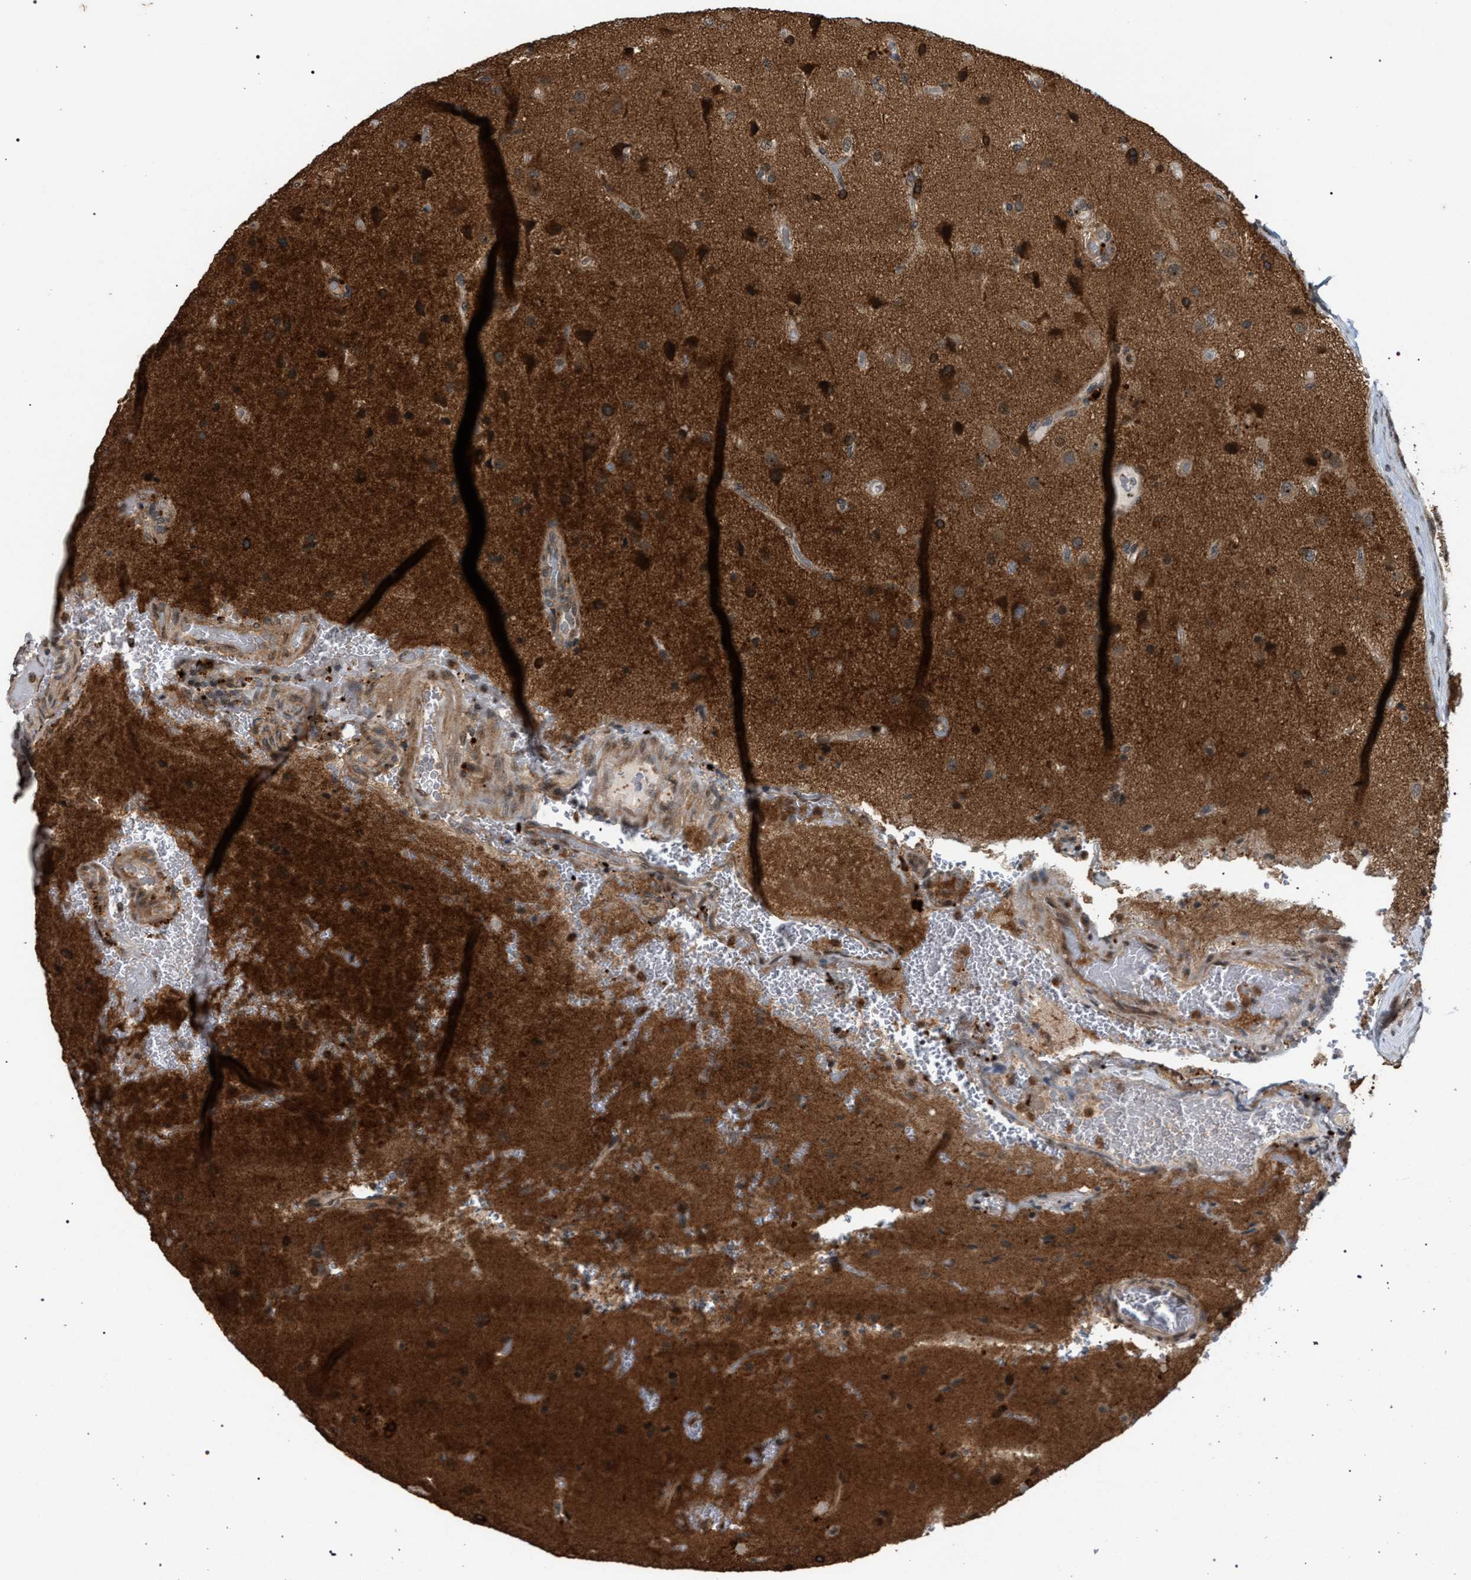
{"staining": {"intensity": "moderate", "quantity": ">75%", "location": "cytoplasmic/membranous"}, "tissue": "glioma", "cell_type": "Tumor cells", "image_type": "cancer", "snomed": [{"axis": "morphology", "description": "Normal tissue, NOS"}, {"axis": "morphology", "description": "Glioma, malignant, High grade"}, {"axis": "topography", "description": "Cerebral cortex"}], "caption": "Glioma was stained to show a protein in brown. There is medium levels of moderate cytoplasmic/membranous staining in approximately >75% of tumor cells.", "gene": "IRAK4", "patient": {"sex": "male", "age": 77}}